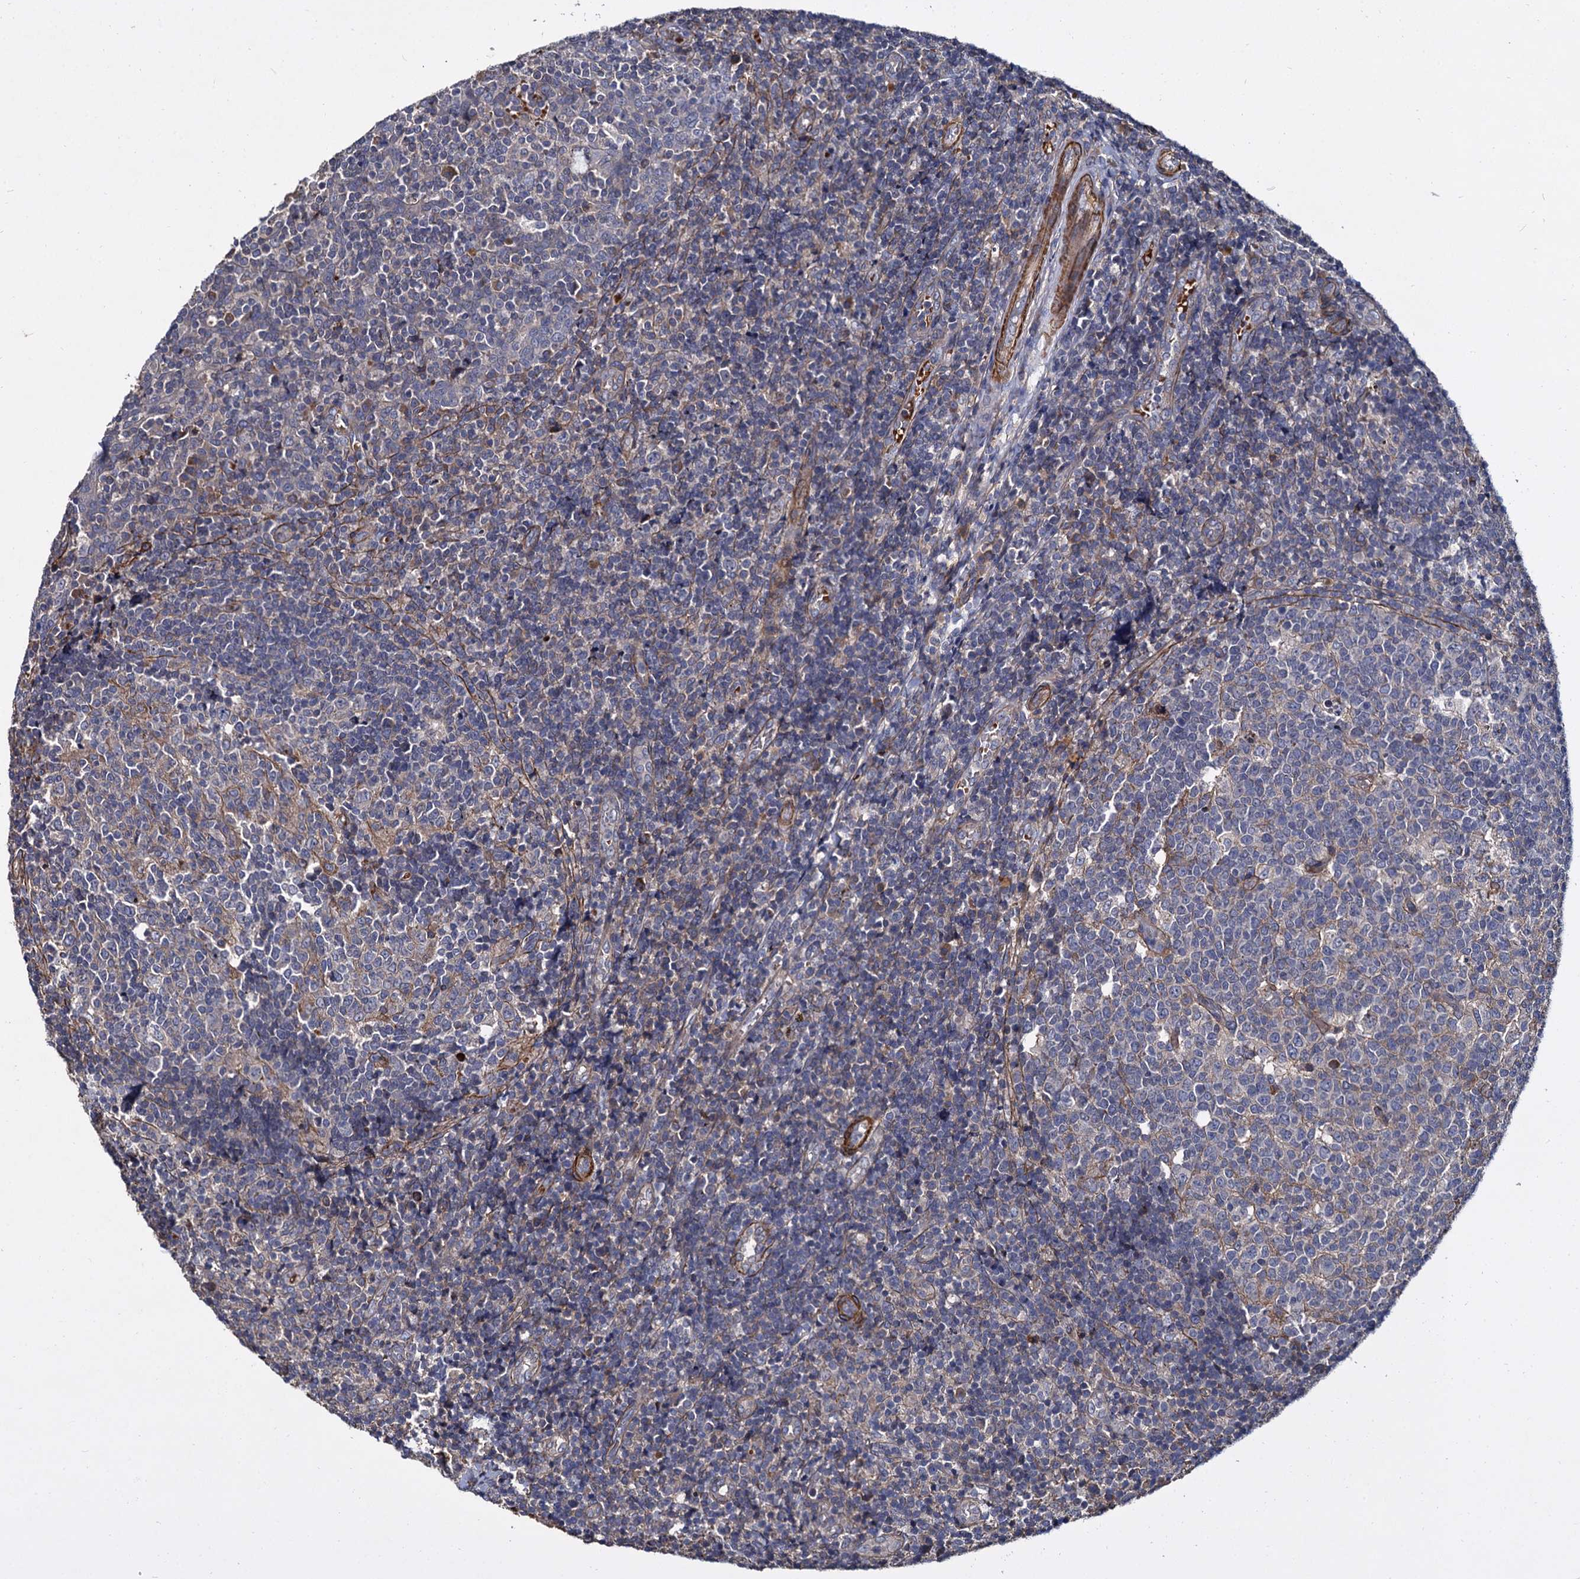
{"staining": {"intensity": "negative", "quantity": "none", "location": "none"}, "tissue": "tonsil", "cell_type": "Germinal center cells", "image_type": "normal", "snomed": [{"axis": "morphology", "description": "Normal tissue, NOS"}, {"axis": "topography", "description": "Tonsil"}], "caption": "Unremarkable tonsil was stained to show a protein in brown. There is no significant staining in germinal center cells. (DAB immunohistochemistry (IHC), high magnification).", "gene": "ISM2", "patient": {"sex": "female", "age": 19}}